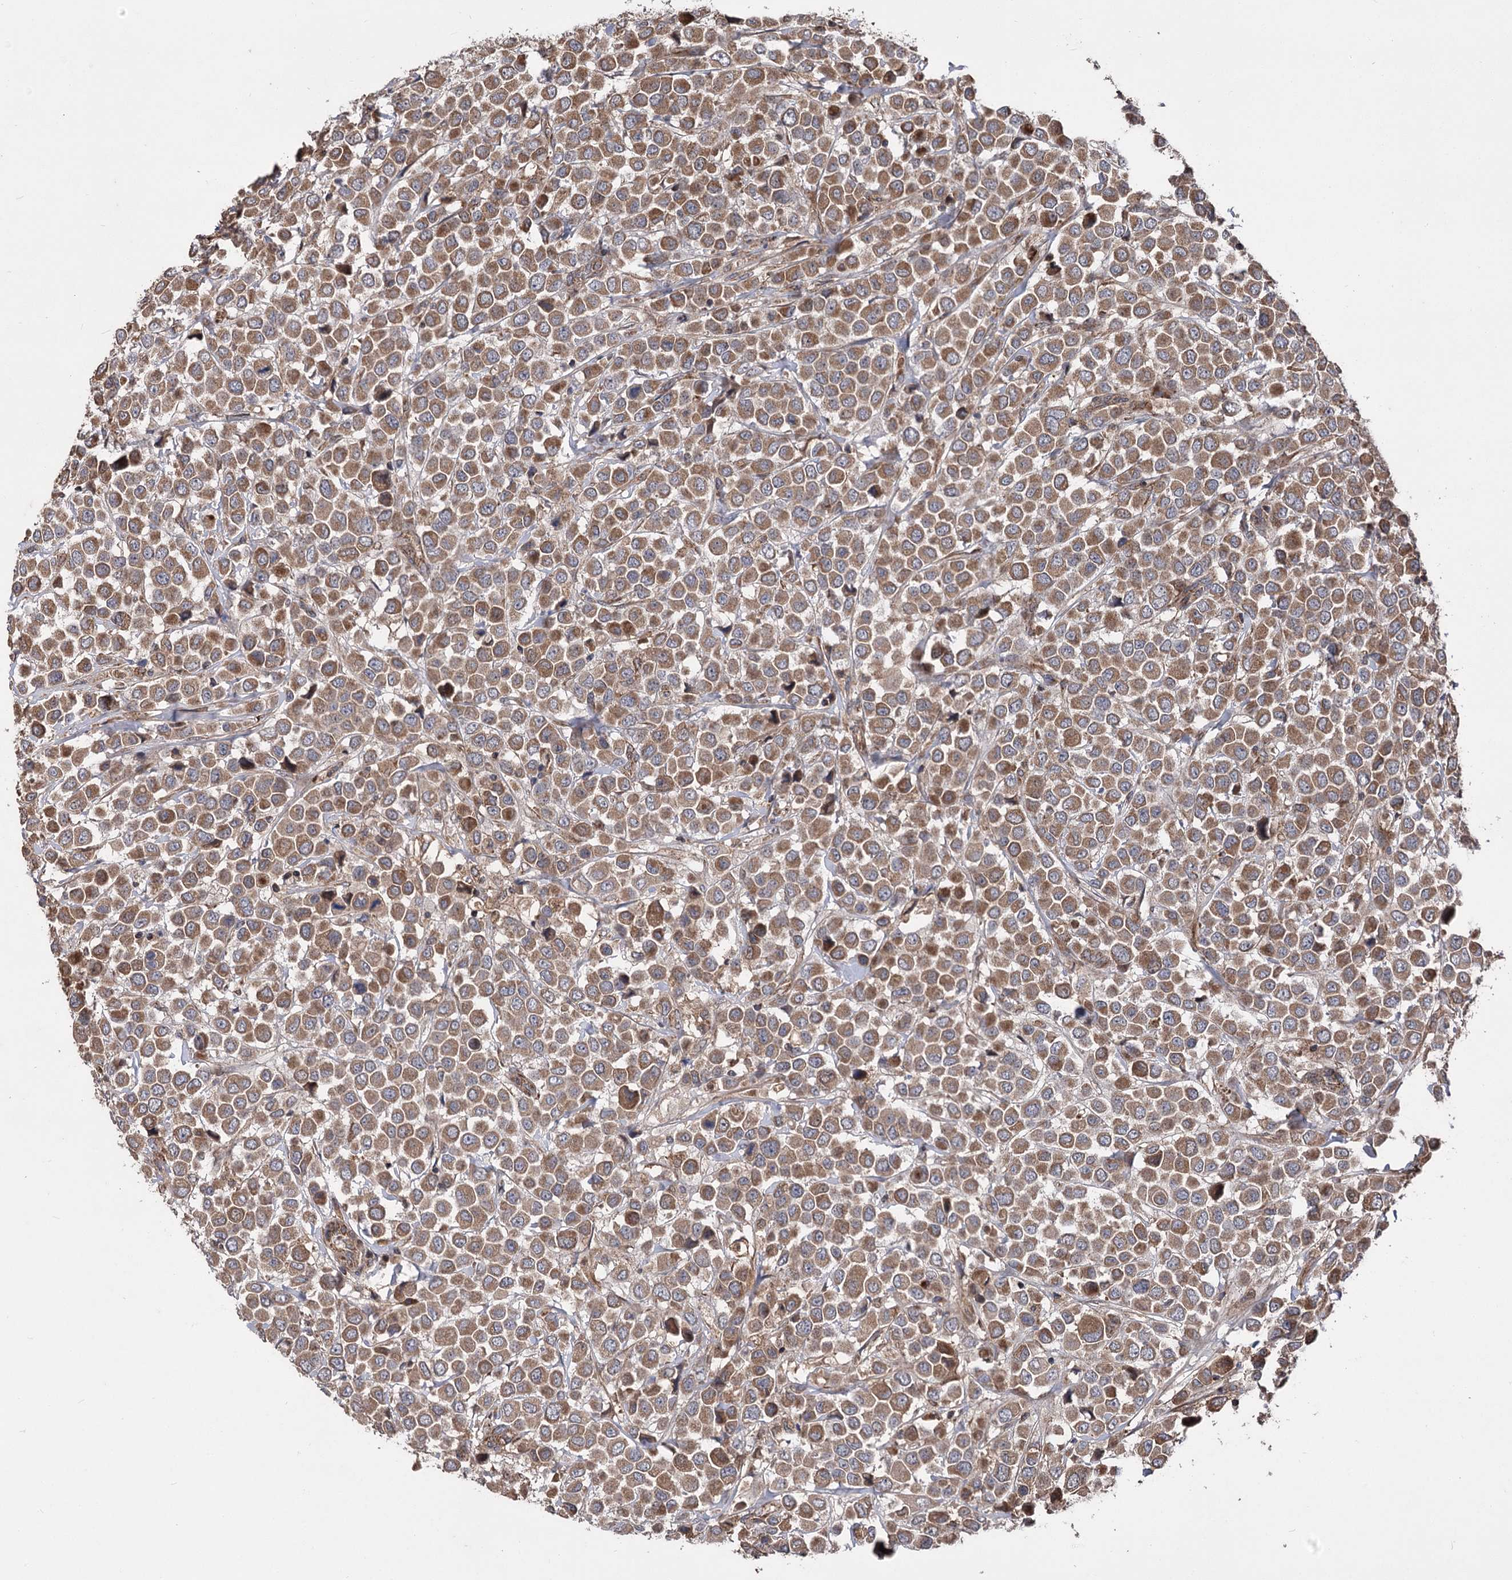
{"staining": {"intensity": "strong", "quantity": ">75%", "location": "cytoplasmic/membranous"}, "tissue": "breast cancer", "cell_type": "Tumor cells", "image_type": "cancer", "snomed": [{"axis": "morphology", "description": "Duct carcinoma"}, {"axis": "topography", "description": "Breast"}], "caption": "Breast cancer (infiltrating ductal carcinoma) was stained to show a protein in brown. There is high levels of strong cytoplasmic/membranous staining in approximately >75% of tumor cells. The protein is stained brown, and the nuclei are stained in blue (DAB (3,3'-diaminobenzidine) IHC with brightfield microscopy, high magnification).", "gene": "RASSF3", "patient": {"sex": "female", "age": 61}}